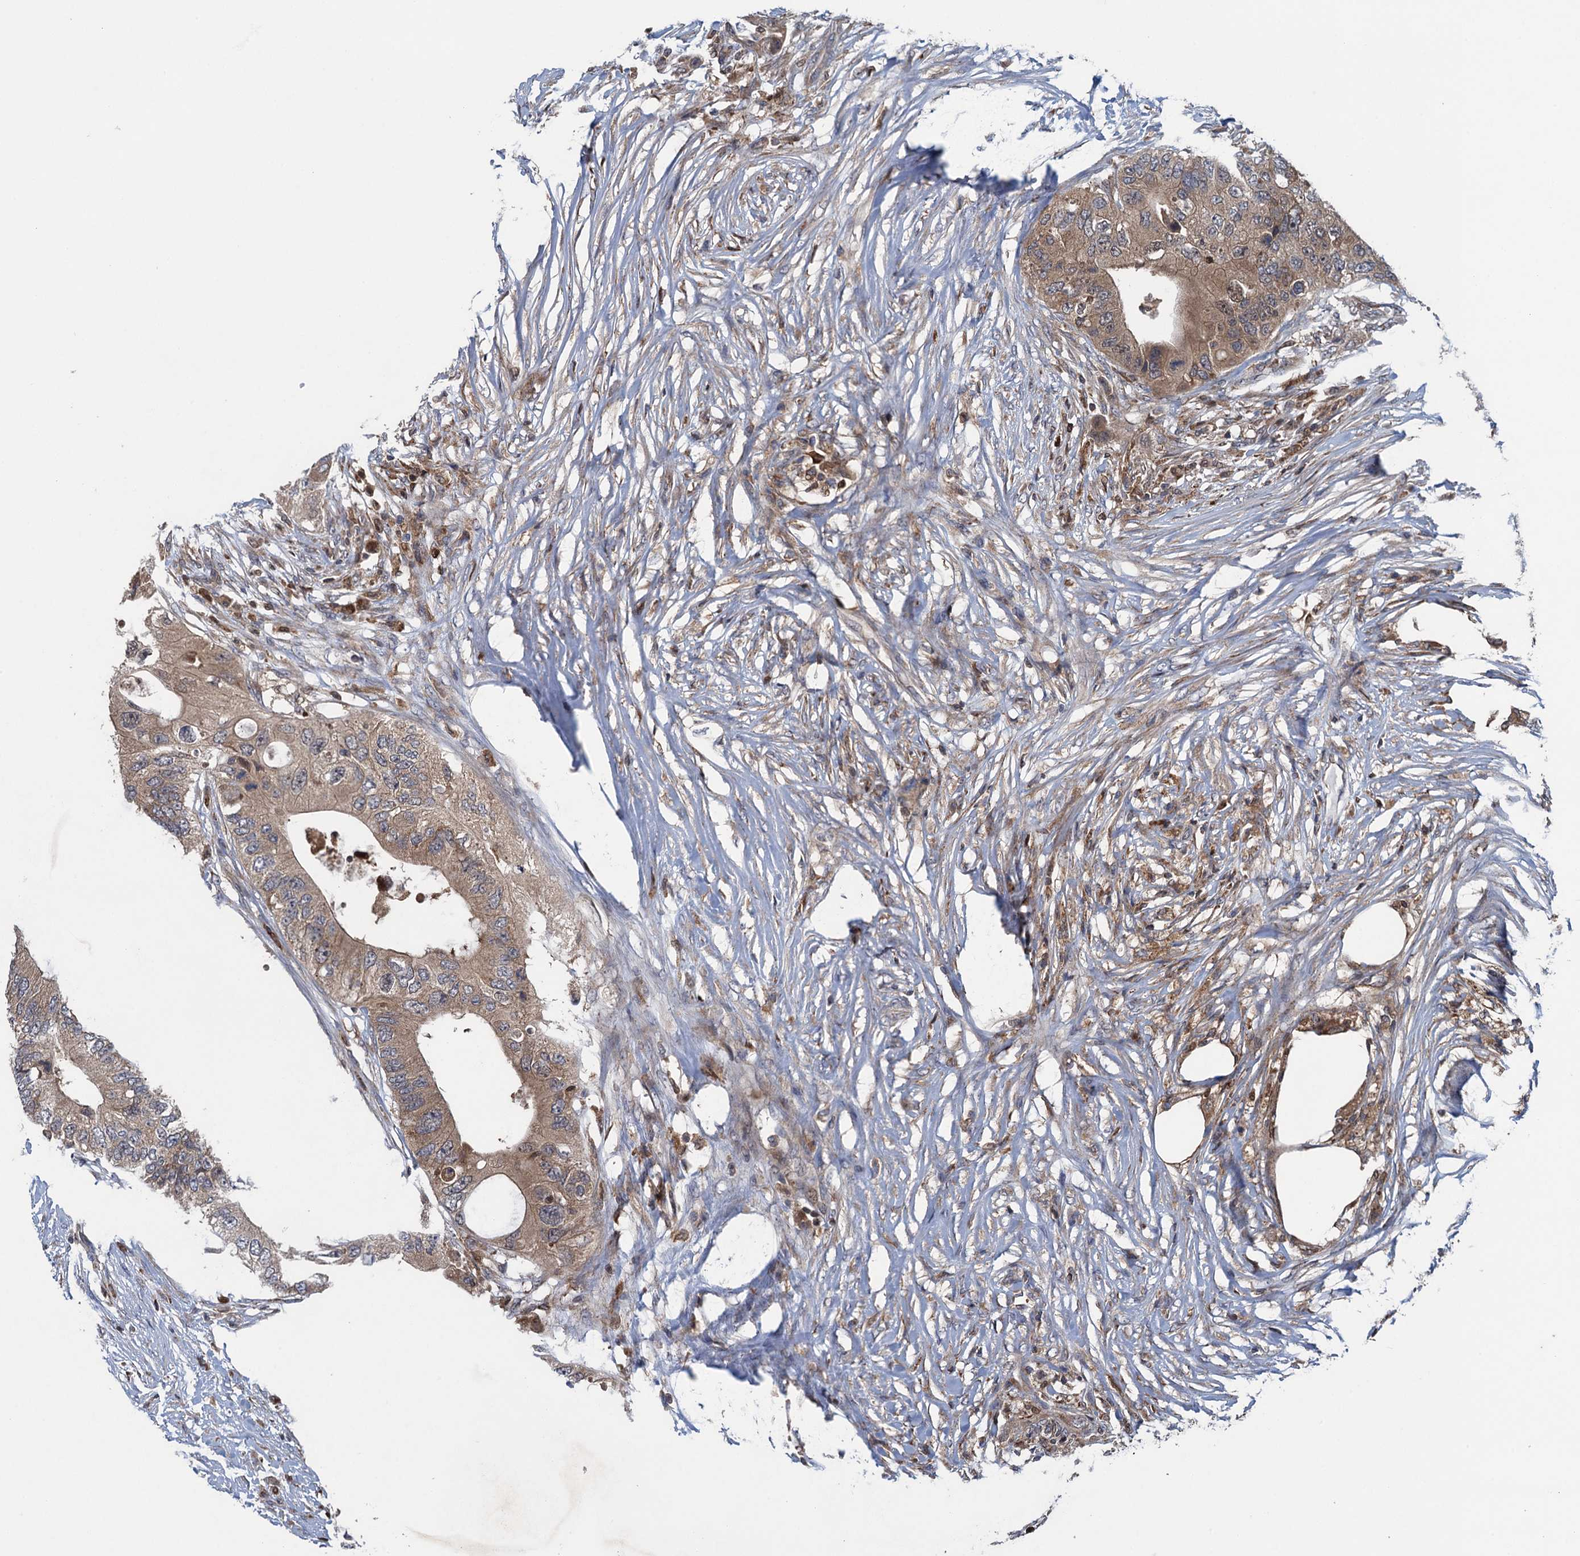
{"staining": {"intensity": "moderate", "quantity": ">75%", "location": "cytoplasmic/membranous"}, "tissue": "colorectal cancer", "cell_type": "Tumor cells", "image_type": "cancer", "snomed": [{"axis": "morphology", "description": "Adenocarcinoma, NOS"}, {"axis": "topography", "description": "Colon"}], "caption": "Adenocarcinoma (colorectal) stained for a protein exhibits moderate cytoplasmic/membranous positivity in tumor cells.", "gene": "CNTN5", "patient": {"sex": "male", "age": 71}}